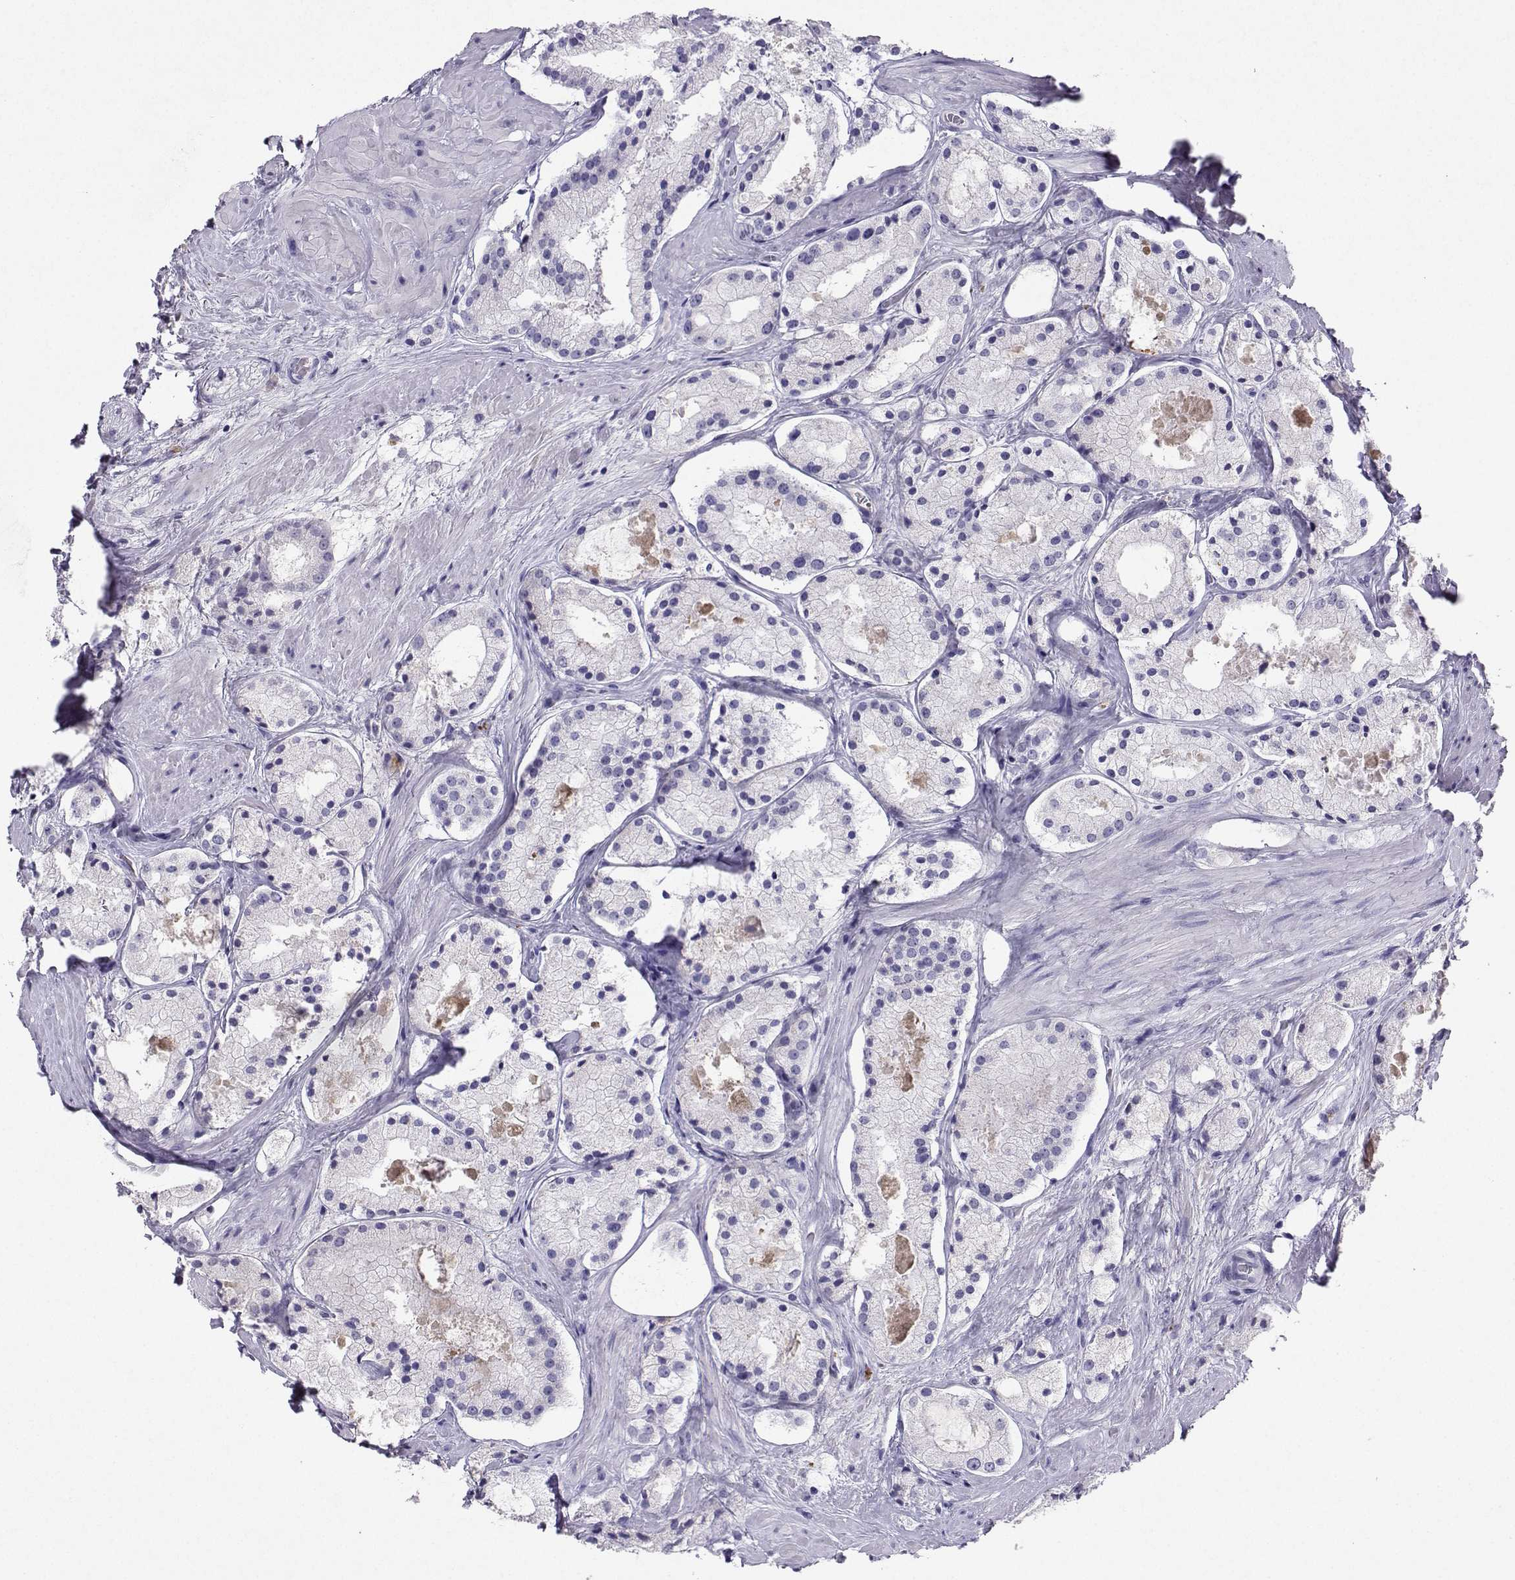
{"staining": {"intensity": "negative", "quantity": "none", "location": "none"}, "tissue": "prostate cancer", "cell_type": "Tumor cells", "image_type": "cancer", "snomed": [{"axis": "morphology", "description": "Adenocarcinoma, NOS"}, {"axis": "morphology", "description": "Adenocarcinoma, High grade"}, {"axis": "topography", "description": "Prostate"}], "caption": "Immunohistochemistry of human prostate cancer (adenocarcinoma) shows no expression in tumor cells.", "gene": "GRIK4", "patient": {"sex": "male", "age": 64}}